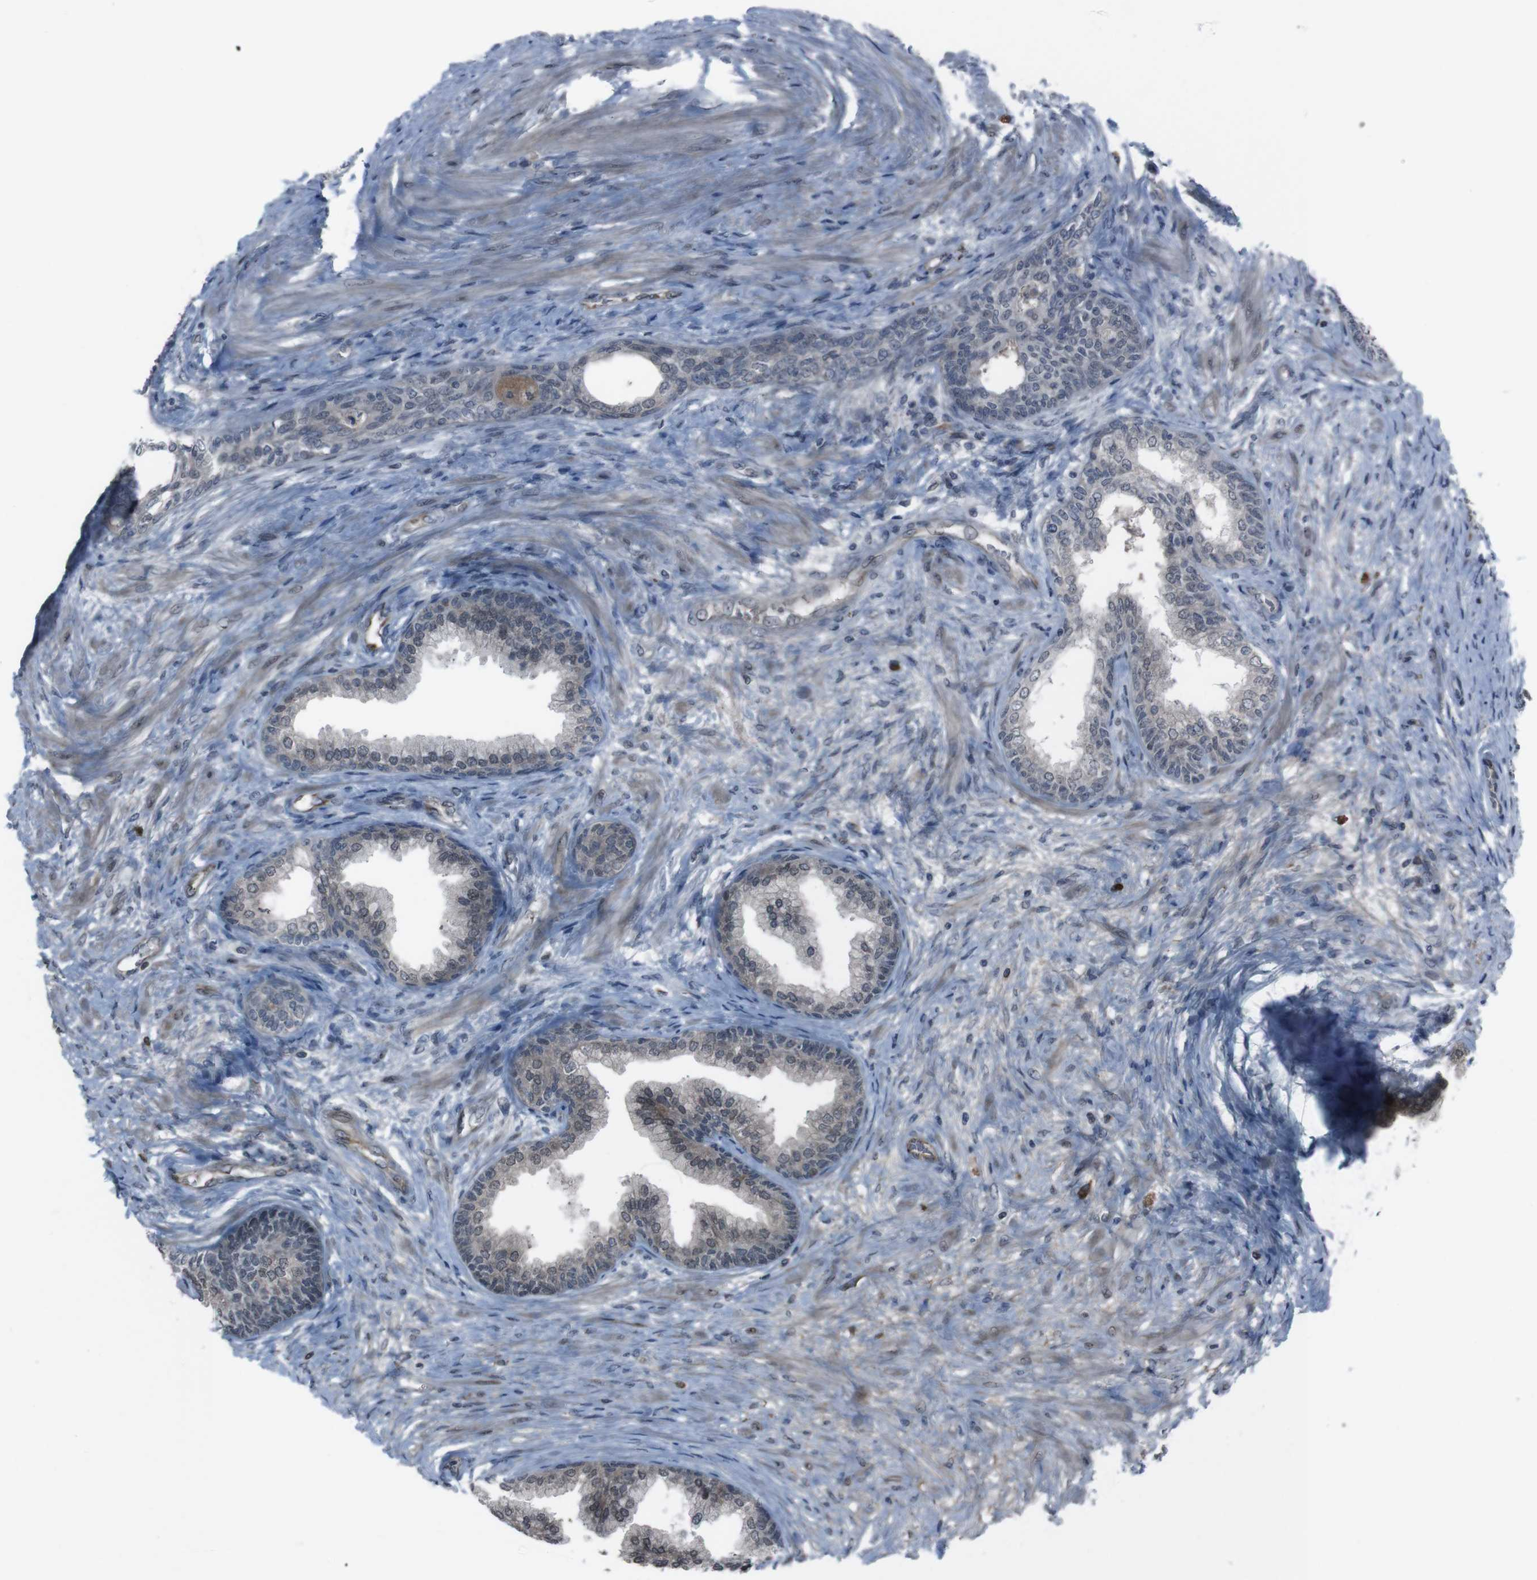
{"staining": {"intensity": "moderate", "quantity": "25%-75%", "location": "cytoplasmic/membranous,nuclear"}, "tissue": "prostate", "cell_type": "Glandular cells", "image_type": "normal", "snomed": [{"axis": "morphology", "description": "Normal tissue, NOS"}, {"axis": "topography", "description": "Prostate"}], "caption": "Immunohistochemistry photomicrograph of unremarkable prostate stained for a protein (brown), which reveals medium levels of moderate cytoplasmic/membranous,nuclear expression in approximately 25%-75% of glandular cells.", "gene": "SS18L1", "patient": {"sex": "male", "age": 76}}